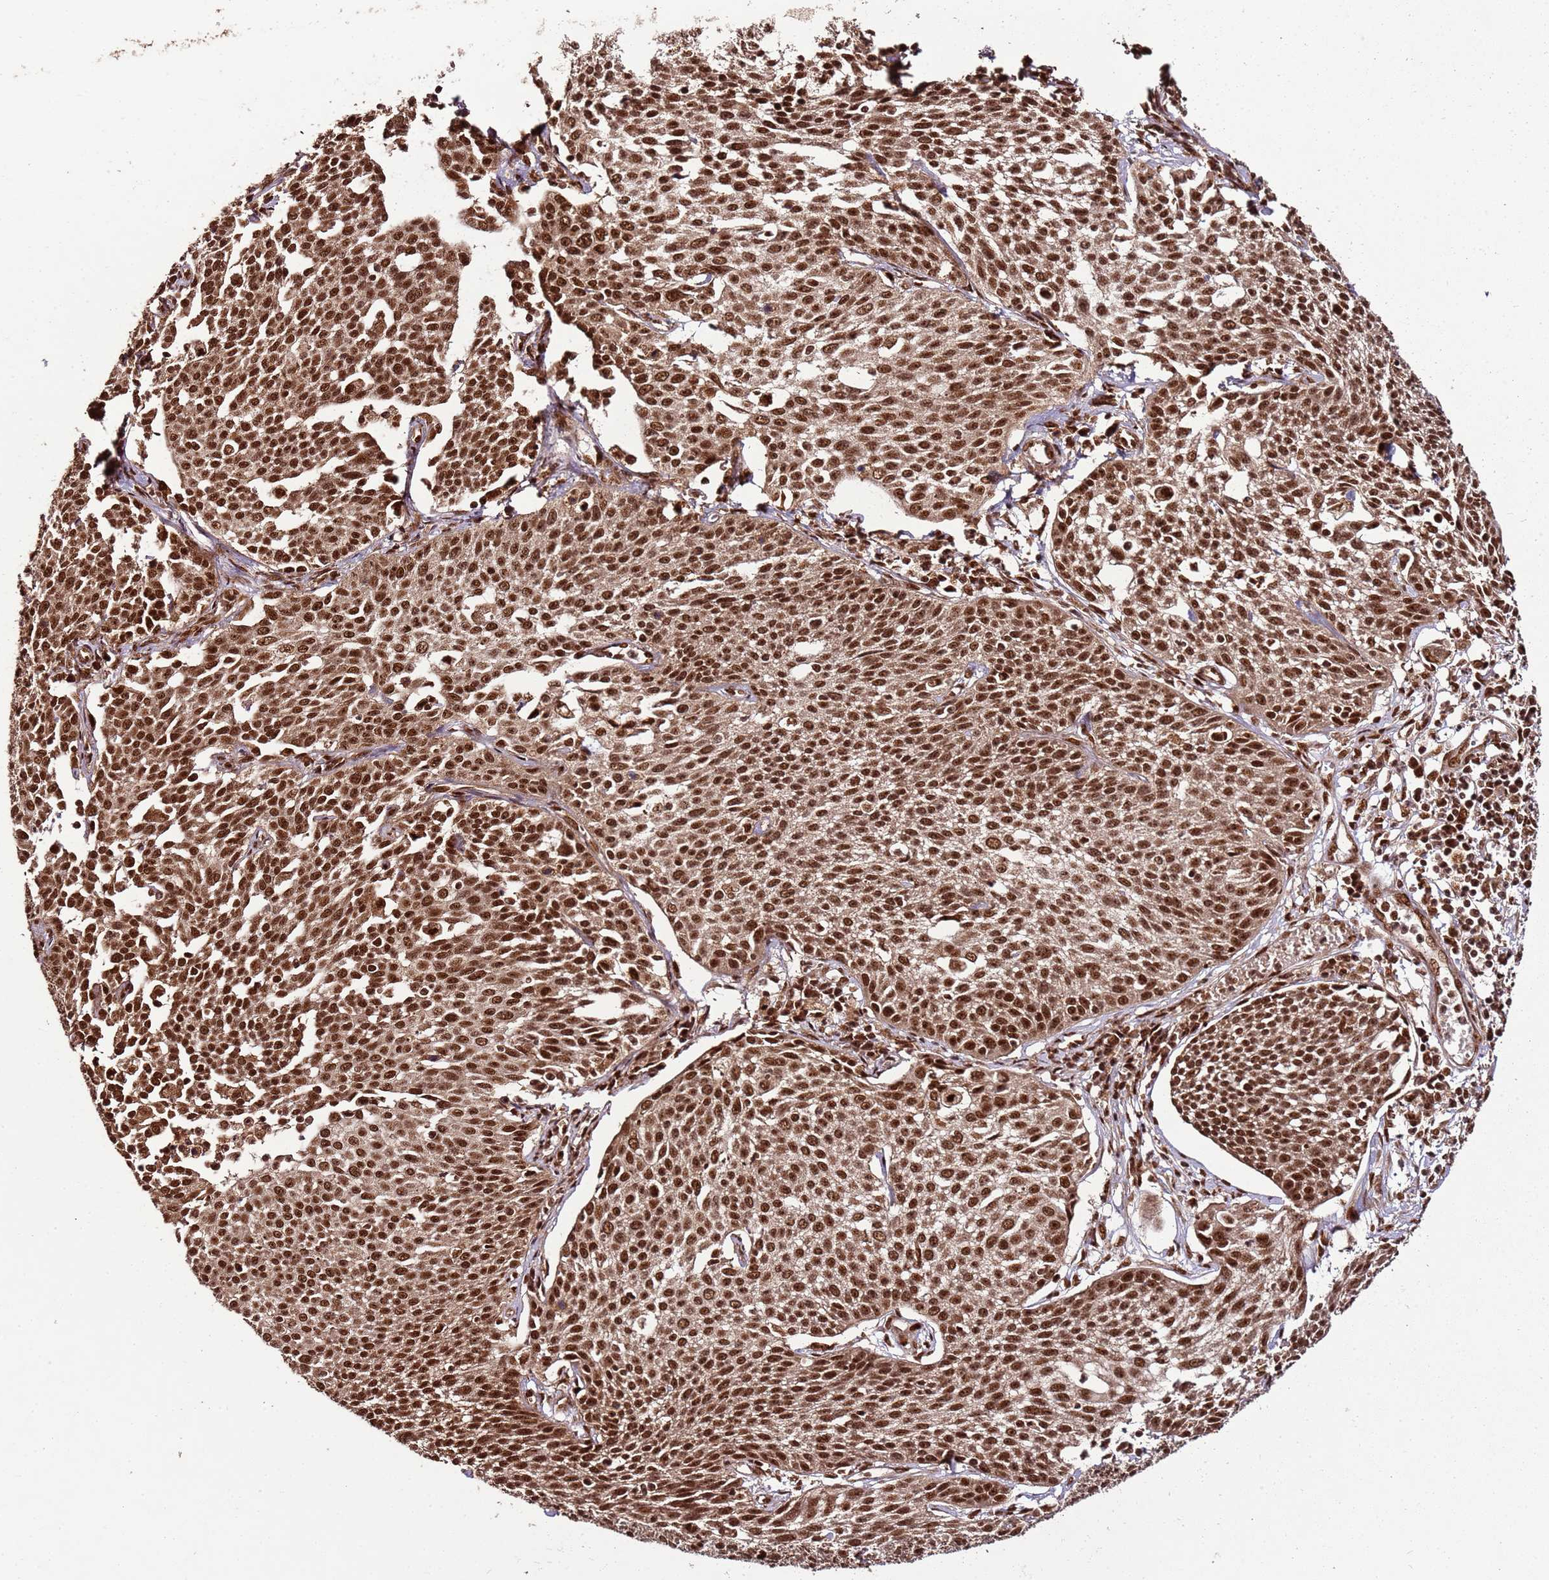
{"staining": {"intensity": "strong", "quantity": ">75%", "location": "nuclear"}, "tissue": "cervical cancer", "cell_type": "Tumor cells", "image_type": "cancer", "snomed": [{"axis": "morphology", "description": "Squamous cell carcinoma, NOS"}, {"axis": "topography", "description": "Cervix"}], "caption": "Brown immunohistochemical staining in human cervical cancer (squamous cell carcinoma) demonstrates strong nuclear staining in about >75% of tumor cells. Immunohistochemistry (ihc) stains the protein in brown and the nuclei are stained blue.", "gene": "XRN2", "patient": {"sex": "female", "age": 34}}